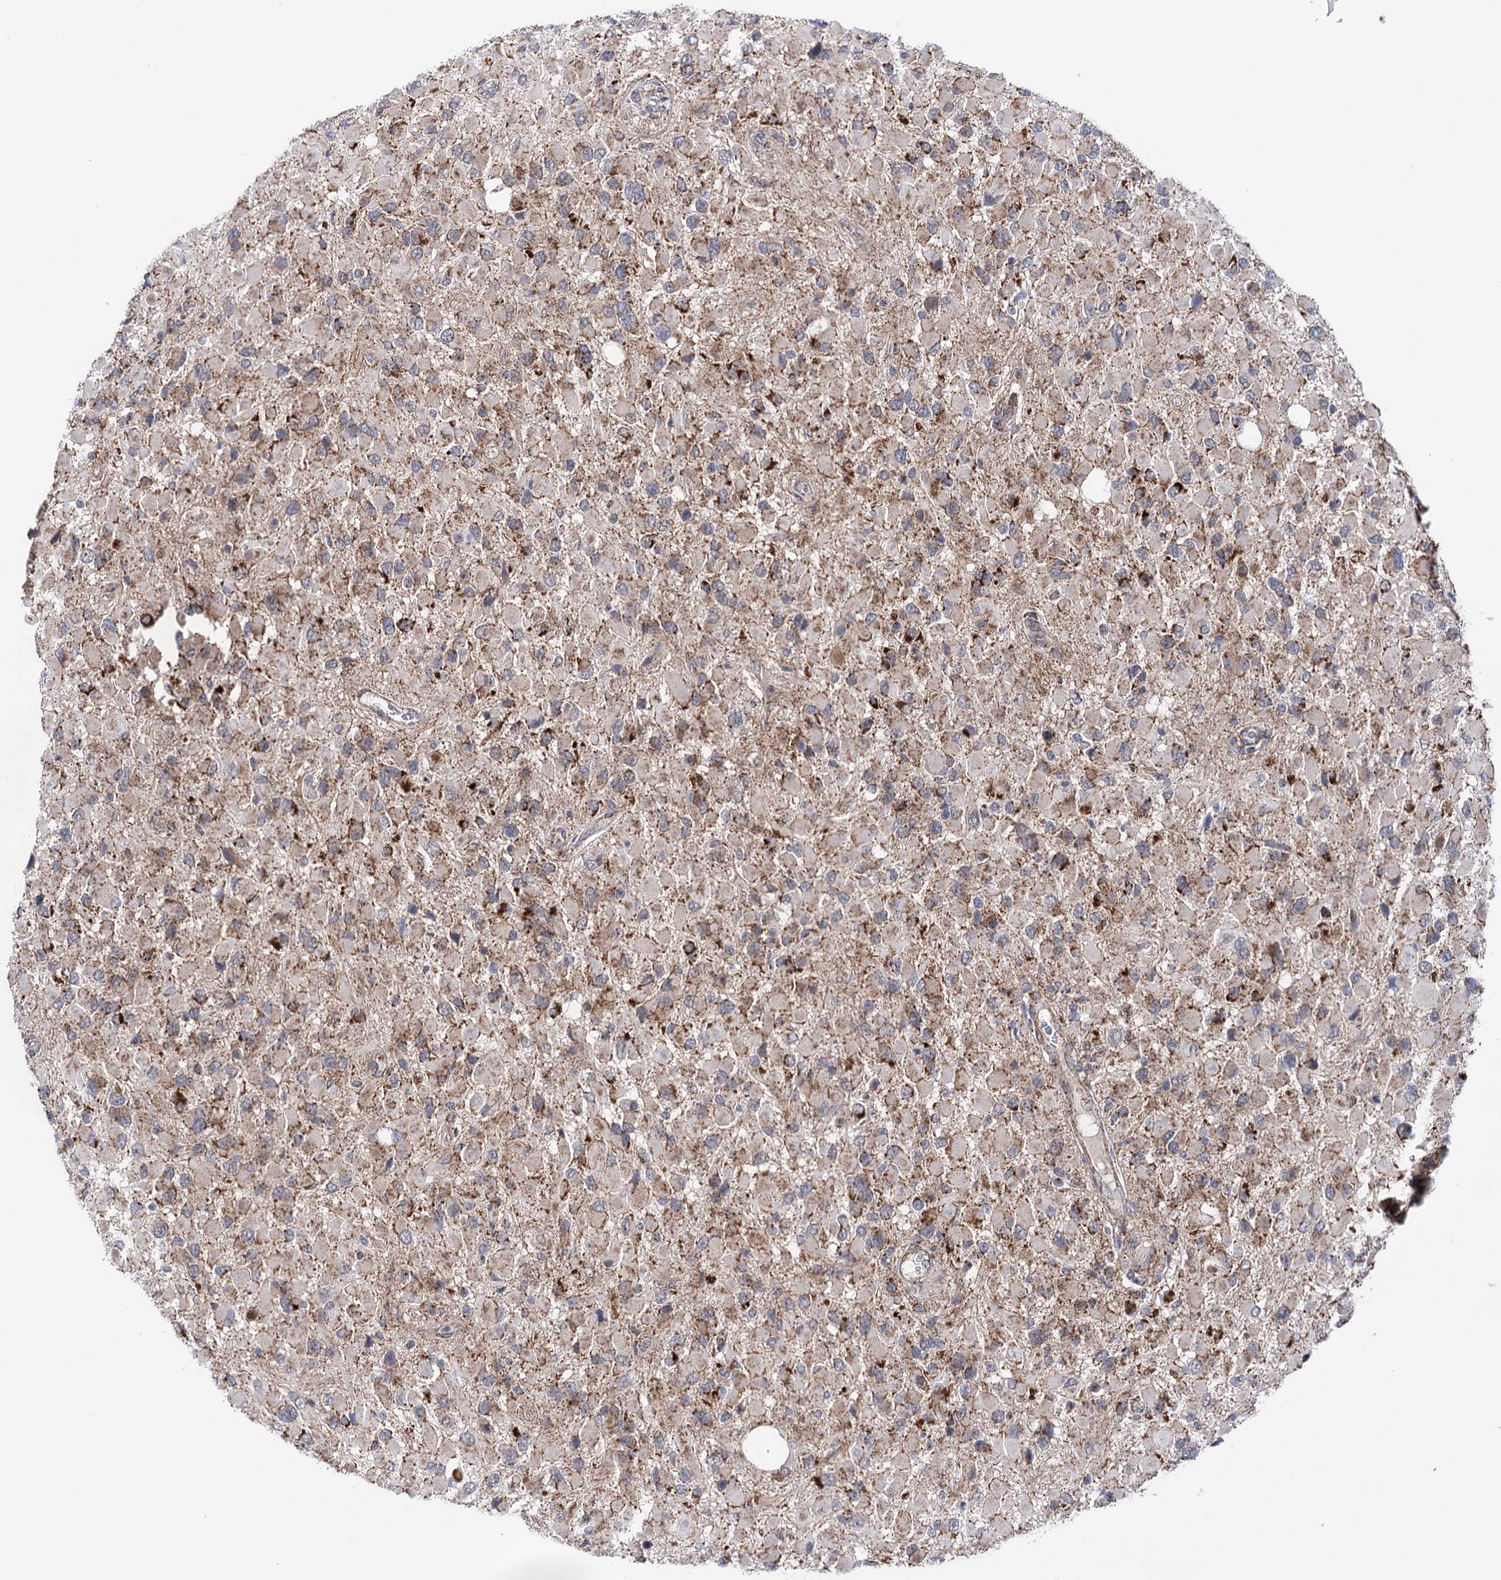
{"staining": {"intensity": "strong", "quantity": "<25%", "location": "cytoplasmic/membranous"}, "tissue": "glioma", "cell_type": "Tumor cells", "image_type": "cancer", "snomed": [{"axis": "morphology", "description": "Glioma, malignant, High grade"}, {"axis": "topography", "description": "Brain"}], "caption": "IHC (DAB) staining of glioma shows strong cytoplasmic/membranous protein positivity in approximately <25% of tumor cells.", "gene": "SUCLA2", "patient": {"sex": "male", "age": 53}}